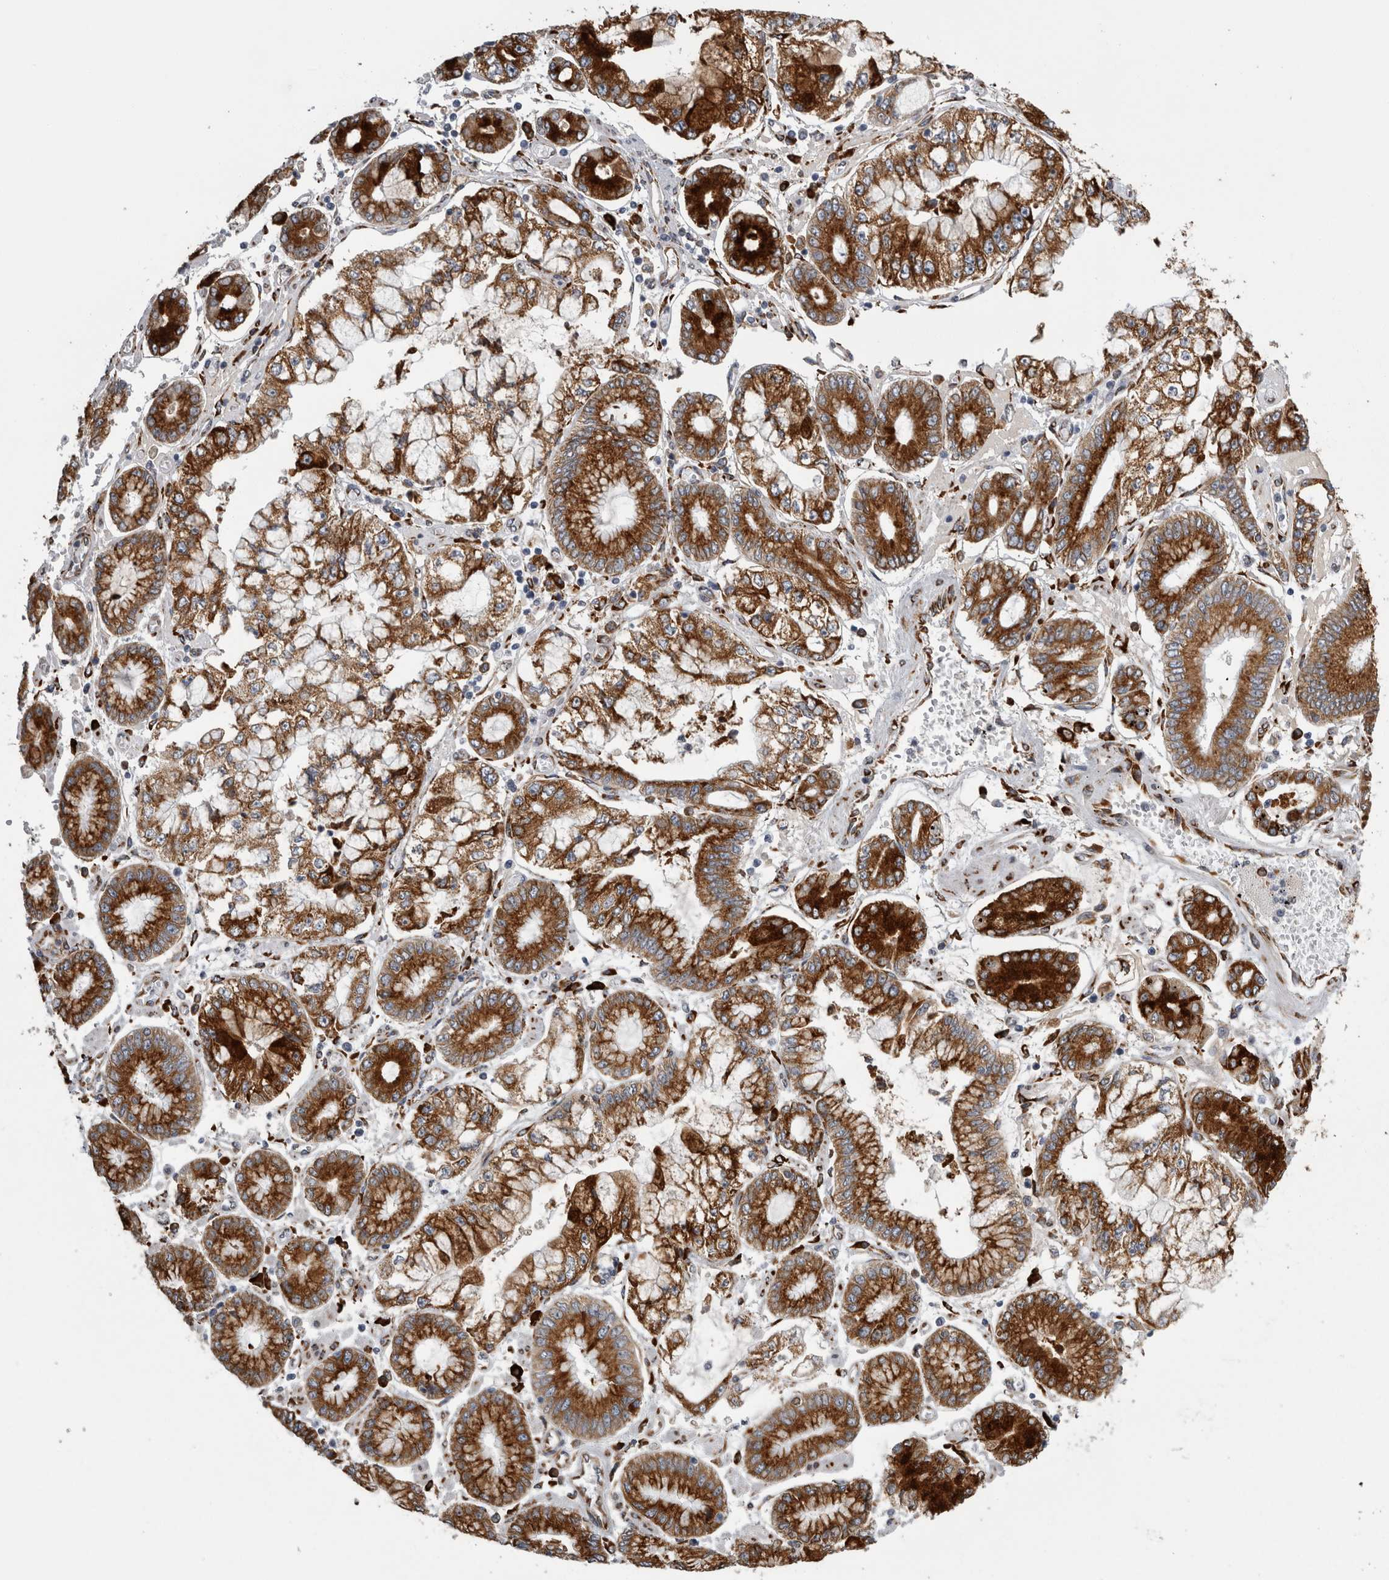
{"staining": {"intensity": "strong", "quantity": ">75%", "location": "cytoplasmic/membranous"}, "tissue": "stomach cancer", "cell_type": "Tumor cells", "image_type": "cancer", "snomed": [{"axis": "morphology", "description": "Adenocarcinoma, NOS"}, {"axis": "topography", "description": "Stomach"}], "caption": "Approximately >75% of tumor cells in adenocarcinoma (stomach) show strong cytoplasmic/membranous protein expression as visualized by brown immunohistochemical staining.", "gene": "FHIP2B", "patient": {"sex": "male", "age": 76}}